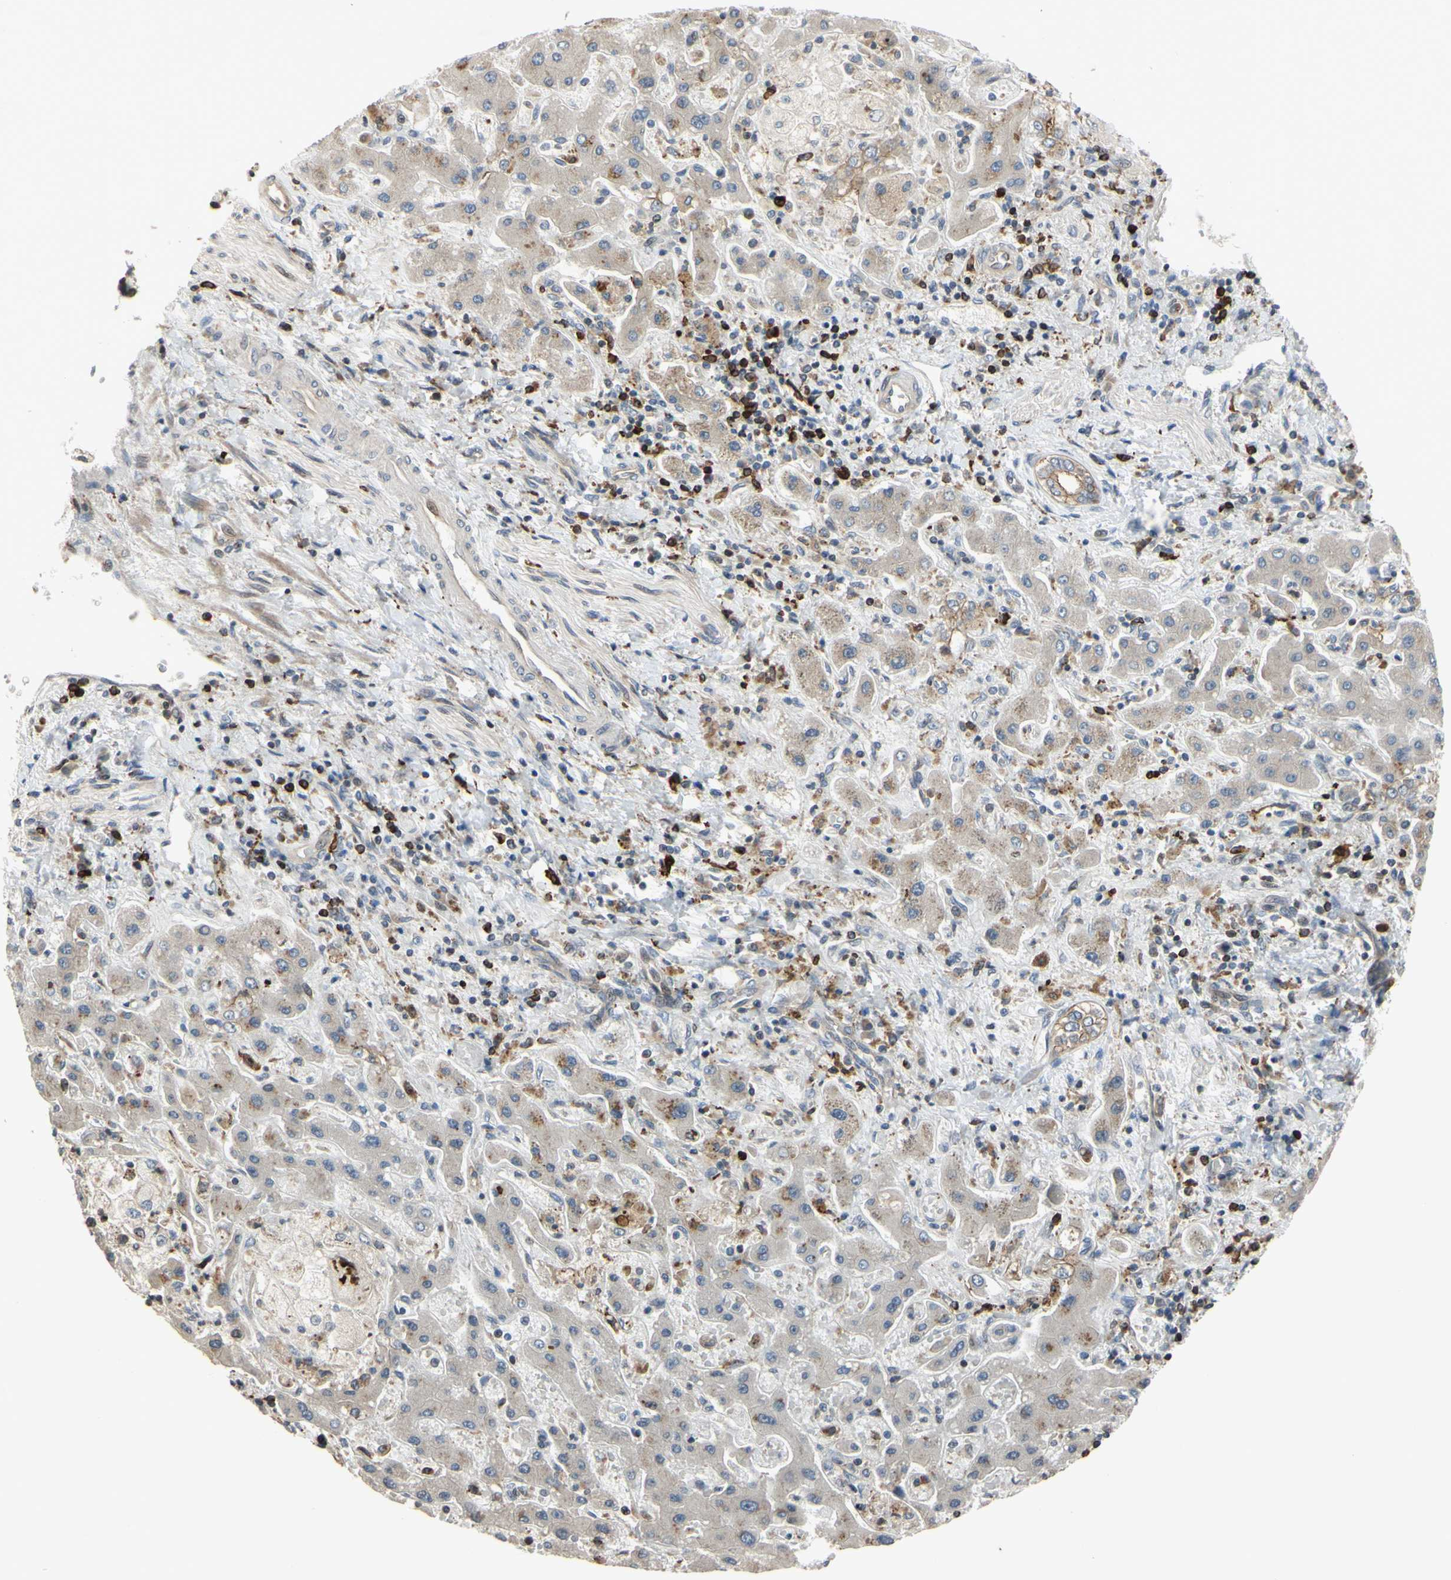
{"staining": {"intensity": "weak", "quantity": "25%-75%", "location": "cytoplasmic/membranous"}, "tissue": "liver cancer", "cell_type": "Tumor cells", "image_type": "cancer", "snomed": [{"axis": "morphology", "description": "Cholangiocarcinoma"}, {"axis": "topography", "description": "Liver"}], "caption": "Liver cholangiocarcinoma was stained to show a protein in brown. There is low levels of weak cytoplasmic/membranous expression in about 25%-75% of tumor cells. (DAB = brown stain, brightfield microscopy at high magnification).", "gene": "PLXNA2", "patient": {"sex": "male", "age": 50}}